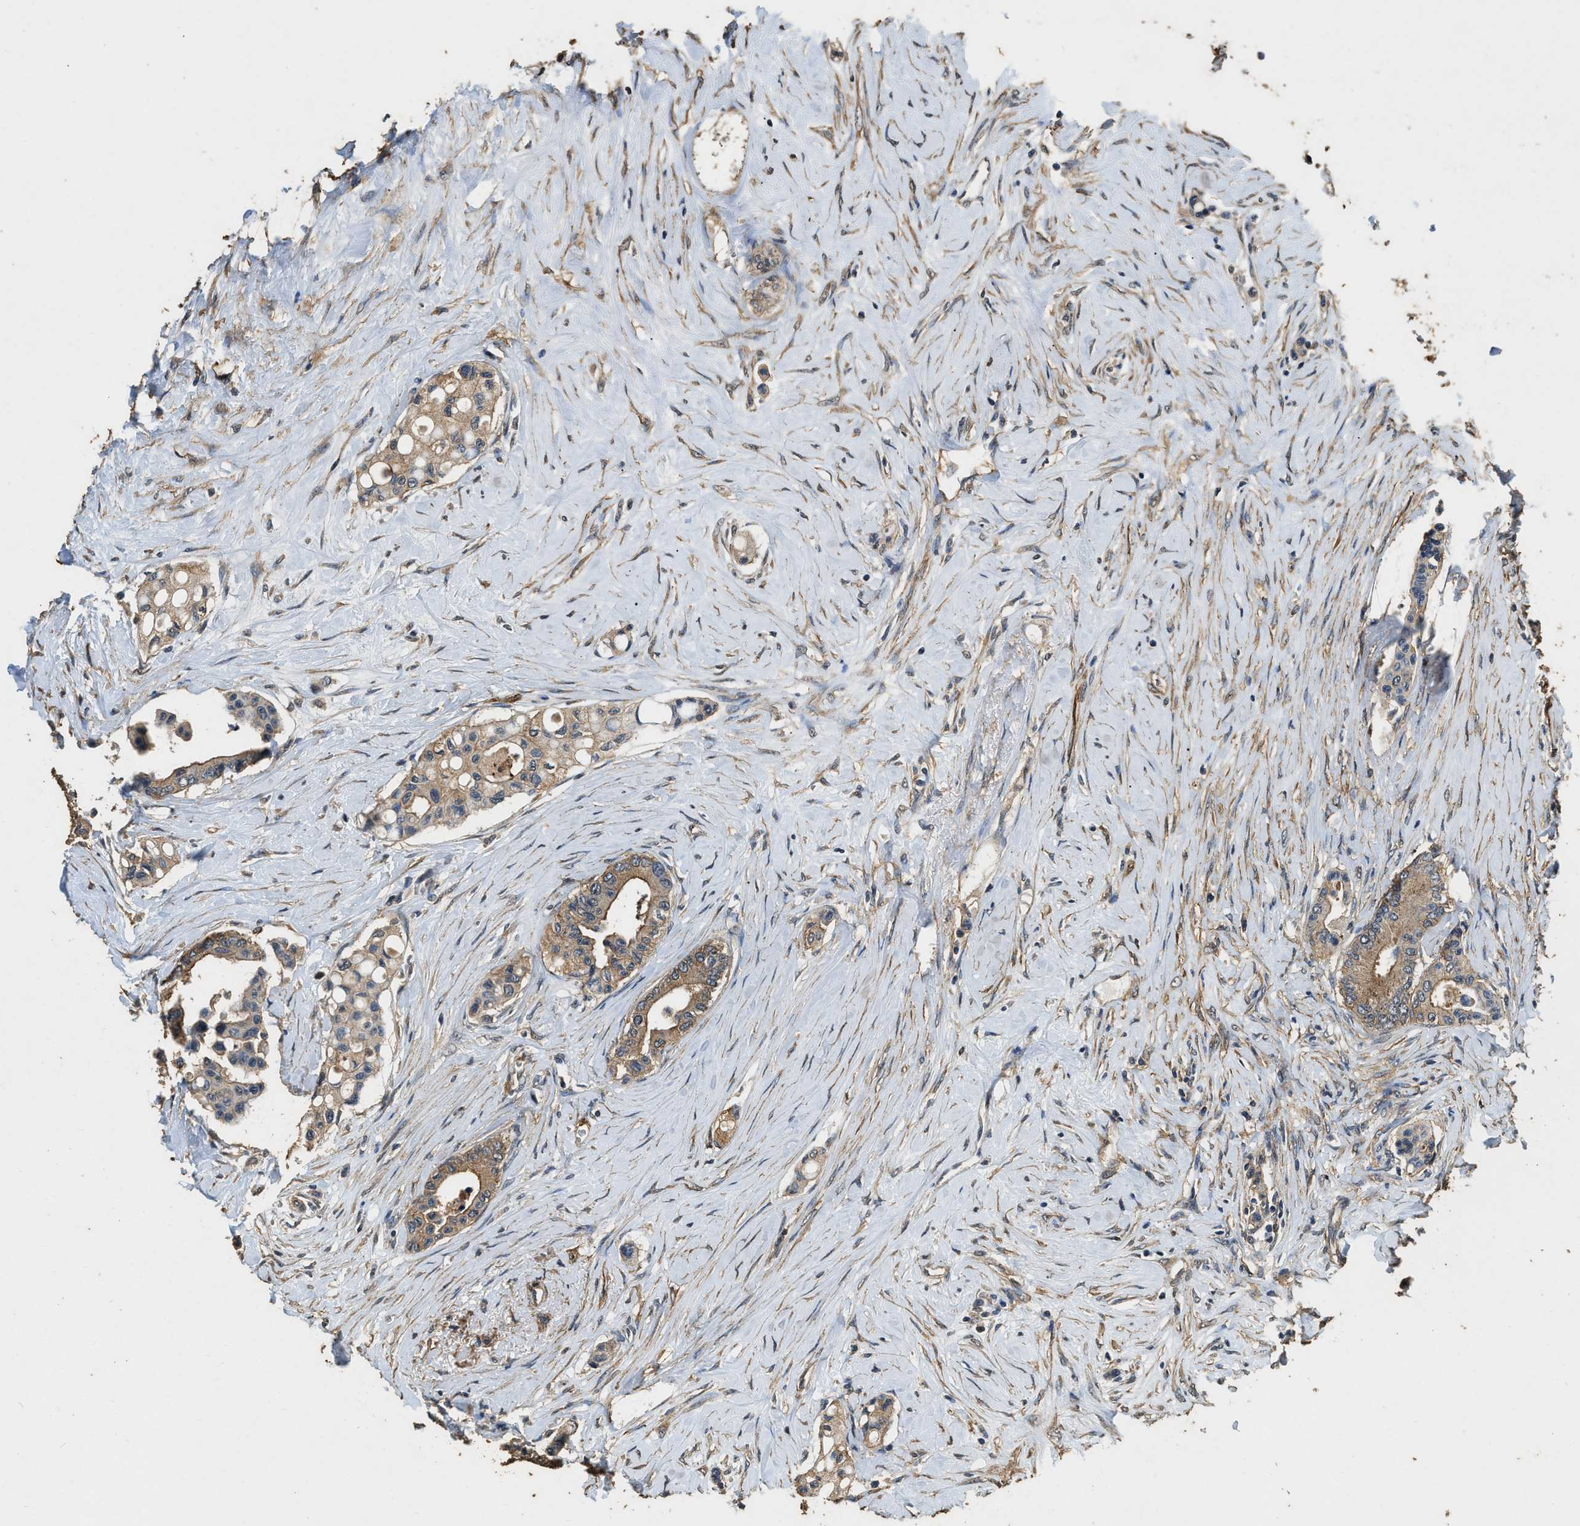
{"staining": {"intensity": "moderate", "quantity": "25%-75%", "location": "cytoplasmic/membranous"}, "tissue": "colorectal cancer", "cell_type": "Tumor cells", "image_type": "cancer", "snomed": [{"axis": "morphology", "description": "Normal tissue, NOS"}, {"axis": "morphology", "description": "Adenocarcinoma, NOS"}, {"axis": "topography", "description": "Colon"}], "caption": "Protein expression by immunohistochemistry reveals moderate cytoplasmic/membranous expression in approximately 25%-75% of tumor cells in adenocarcinoma (colorectal).", "gene": "MIB1", "patient": {"sex": "male", "age": 82}}